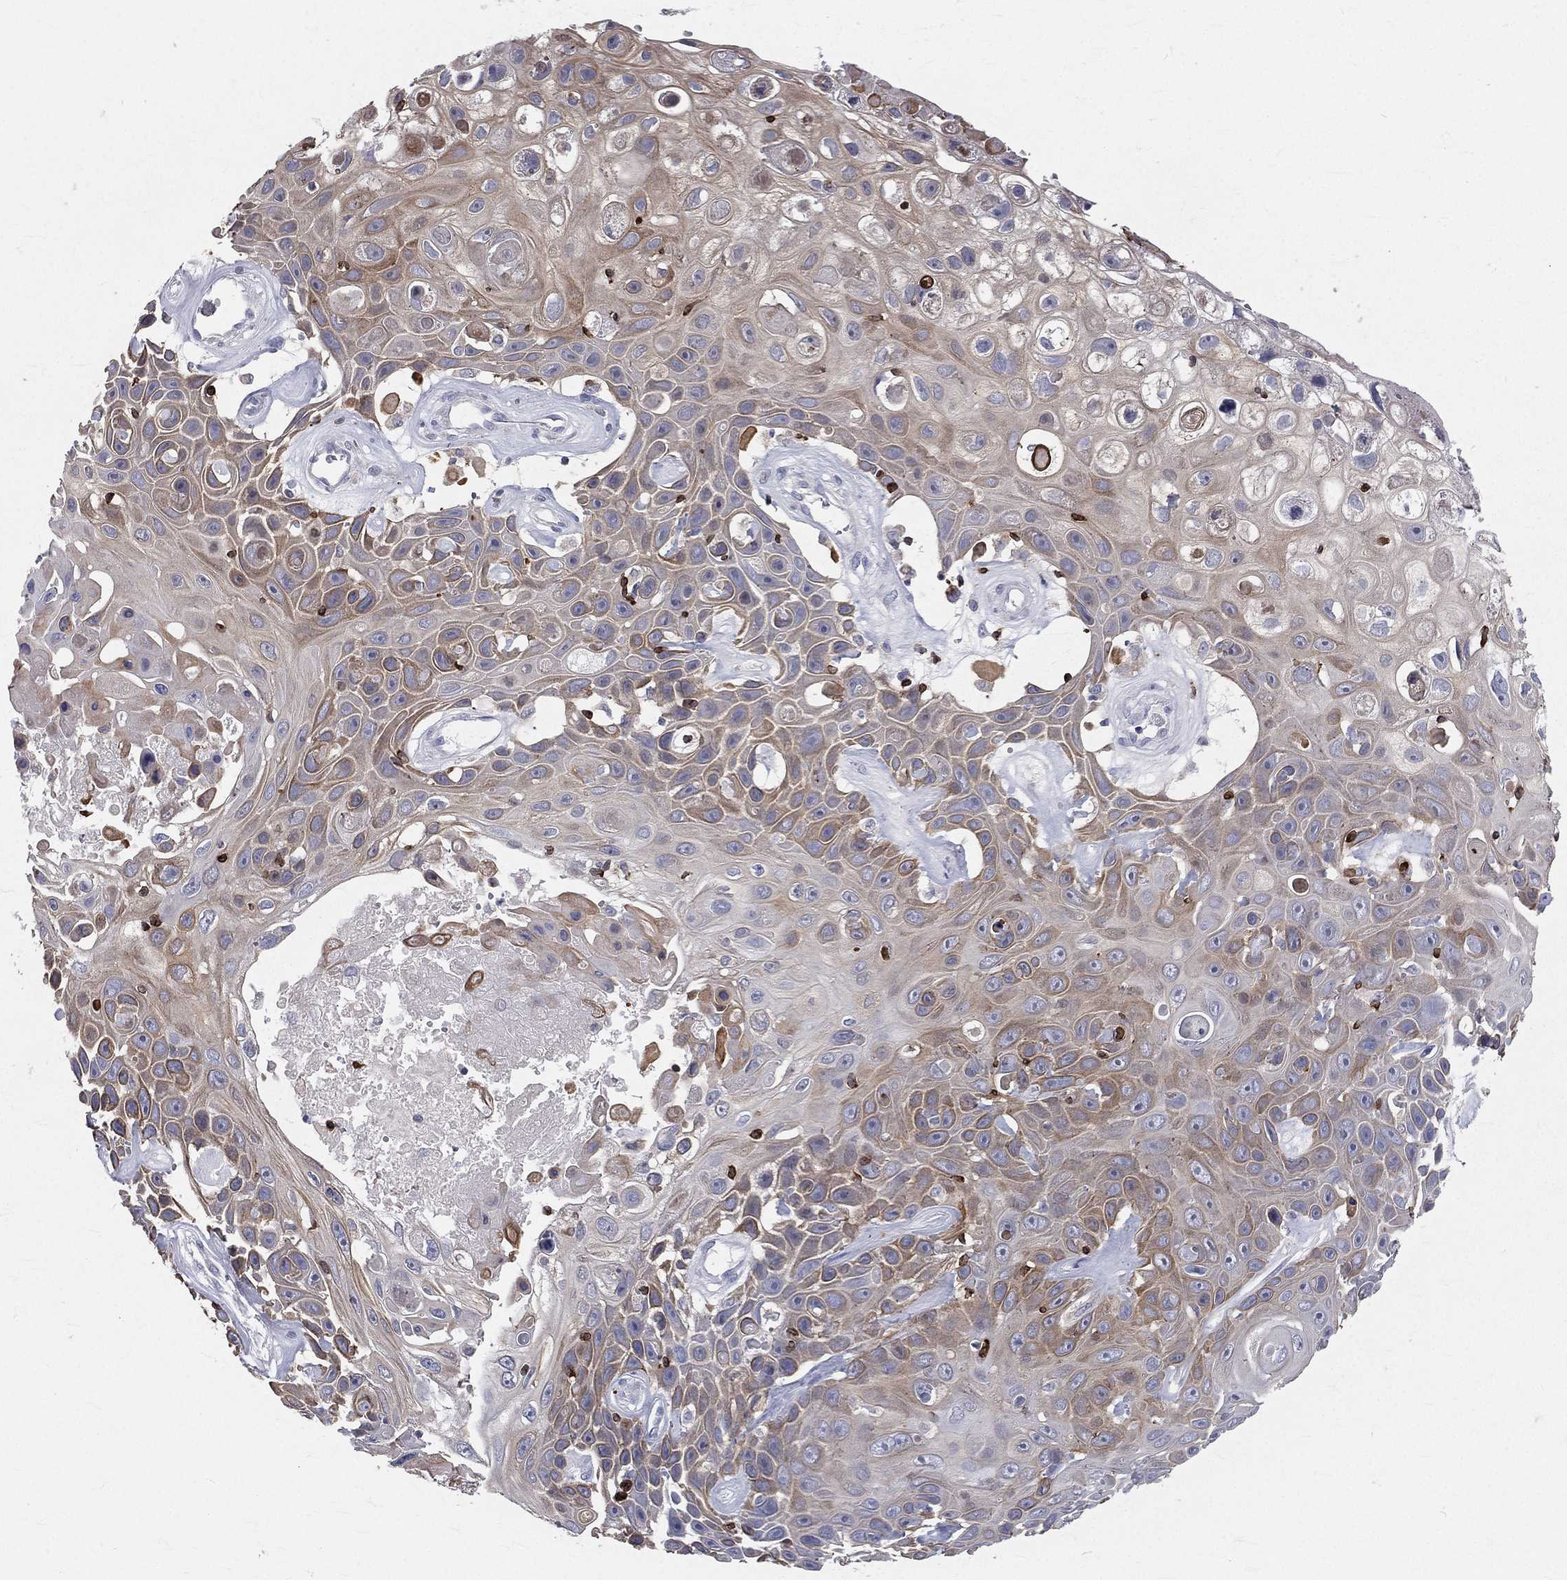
{"staining": {"intensity": "moderate", "quantity": "<25%", "location": "cytoplasmic/membranous"}, "tissue": "skin cancer", "cell_type": "Tumor cells", "image_type": "cancer", "snomed": [{"axis": "morphology", "description": "Squamous cell carcinoma, NOS"}, {"axis": "topography", "description": "Skin"}], "caption": "Protein expression analysis of human skin cancer (squamous cell carcinoma) reveals moderate cytoplasmic/membranous expression in approximately <25% of tumor cells.", "gene": "CTSW", "patient": {"sex": "male", "age": 82}}